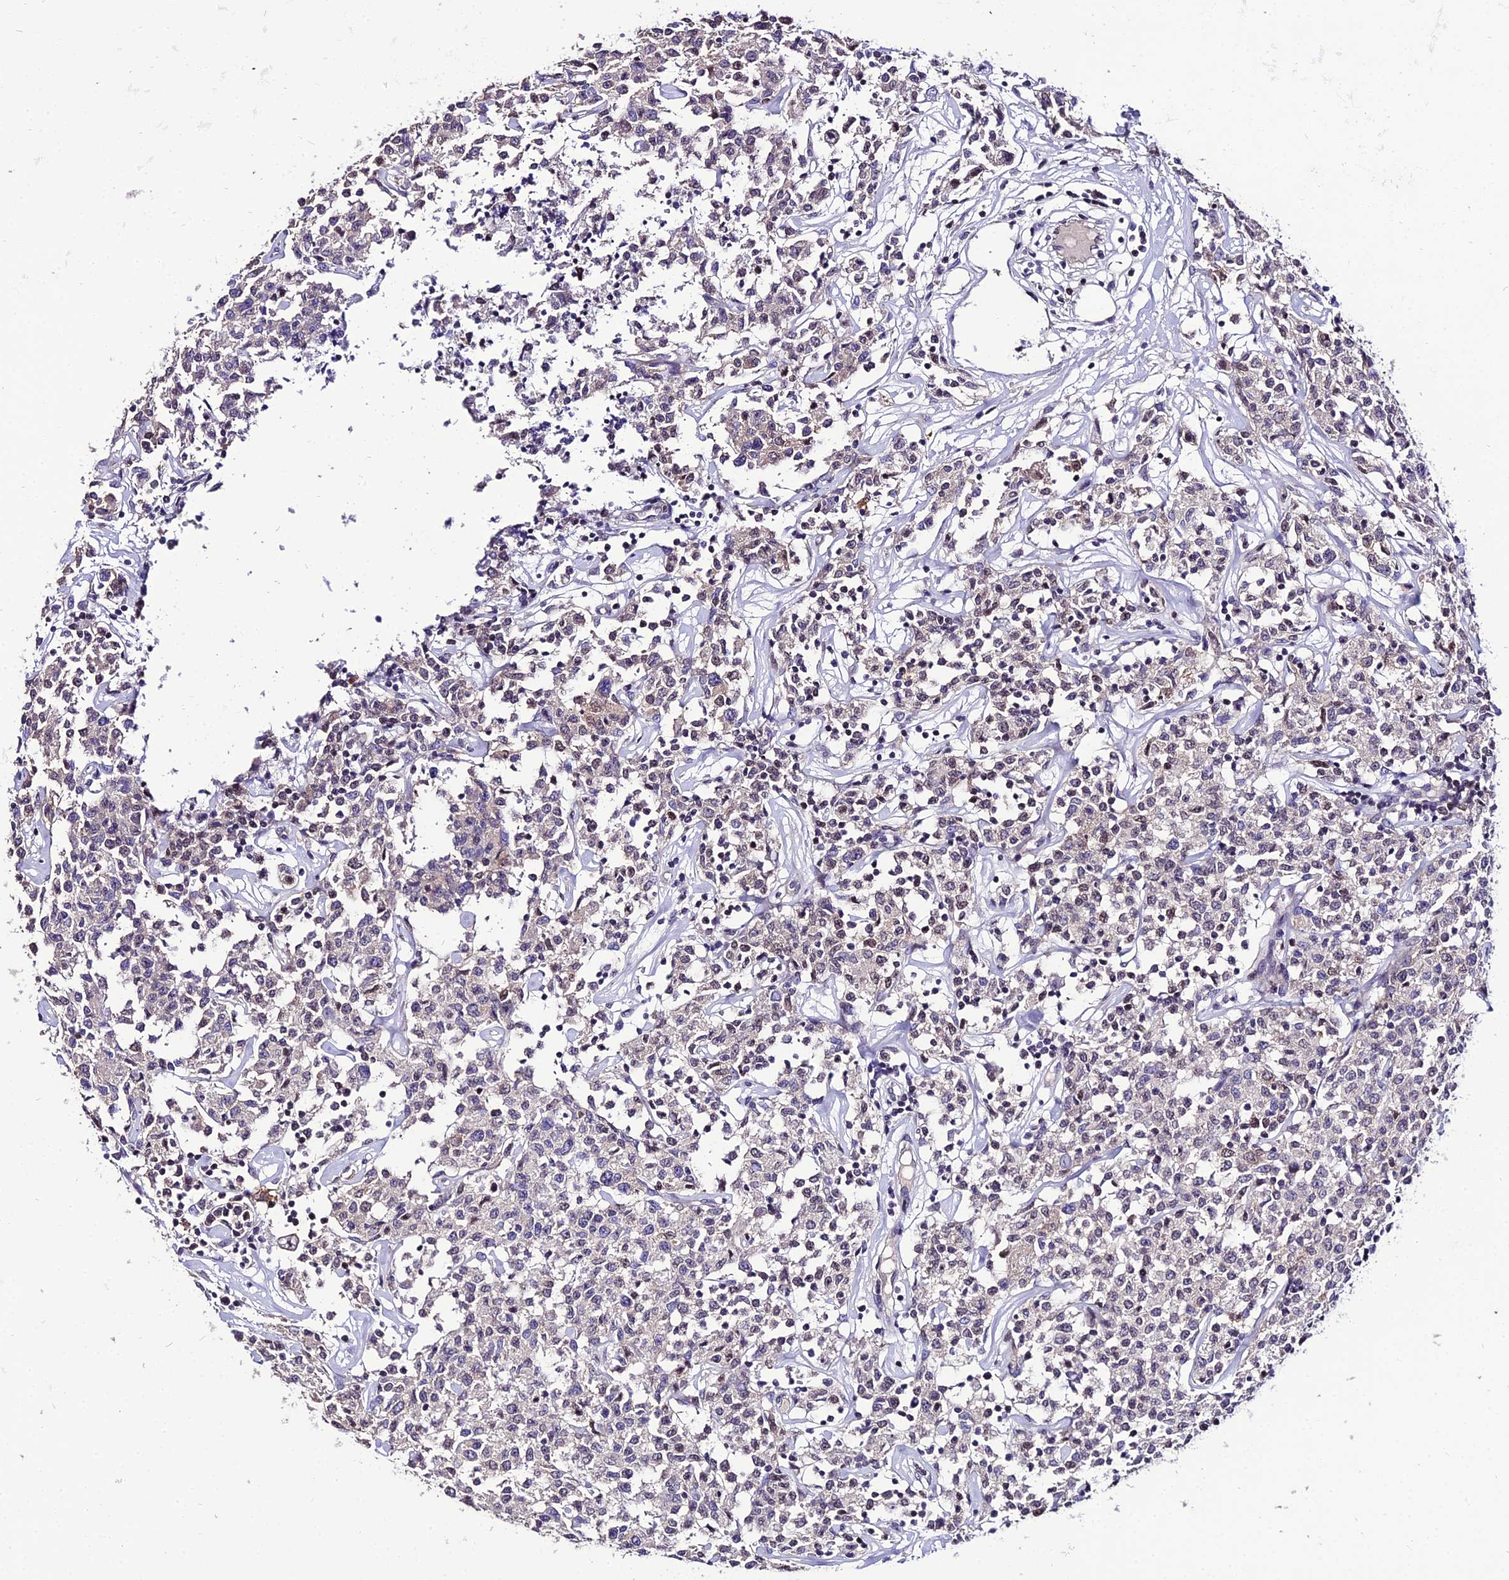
{"staining": {"intensity": "moderate", "quantity": "<25%", "location": "nuclear"}, "tissue": "lymphoma", "cell_type": "Tumor cells", "image_type": "cancer", "snomed": [{"axis": "morphology", "description": "Malignant lymphoma, non-Hodgkin's type, Low grade"}, {"axis": "topography", "description": "Small intestine"}], "caption": "Immunohistochemical staining of human lymphoma demonstrates moderate nuclear protein staining in about <25% of tumor cells.", "gene": "SHQ1", "patient": {"sex": "female", "age": 59}}